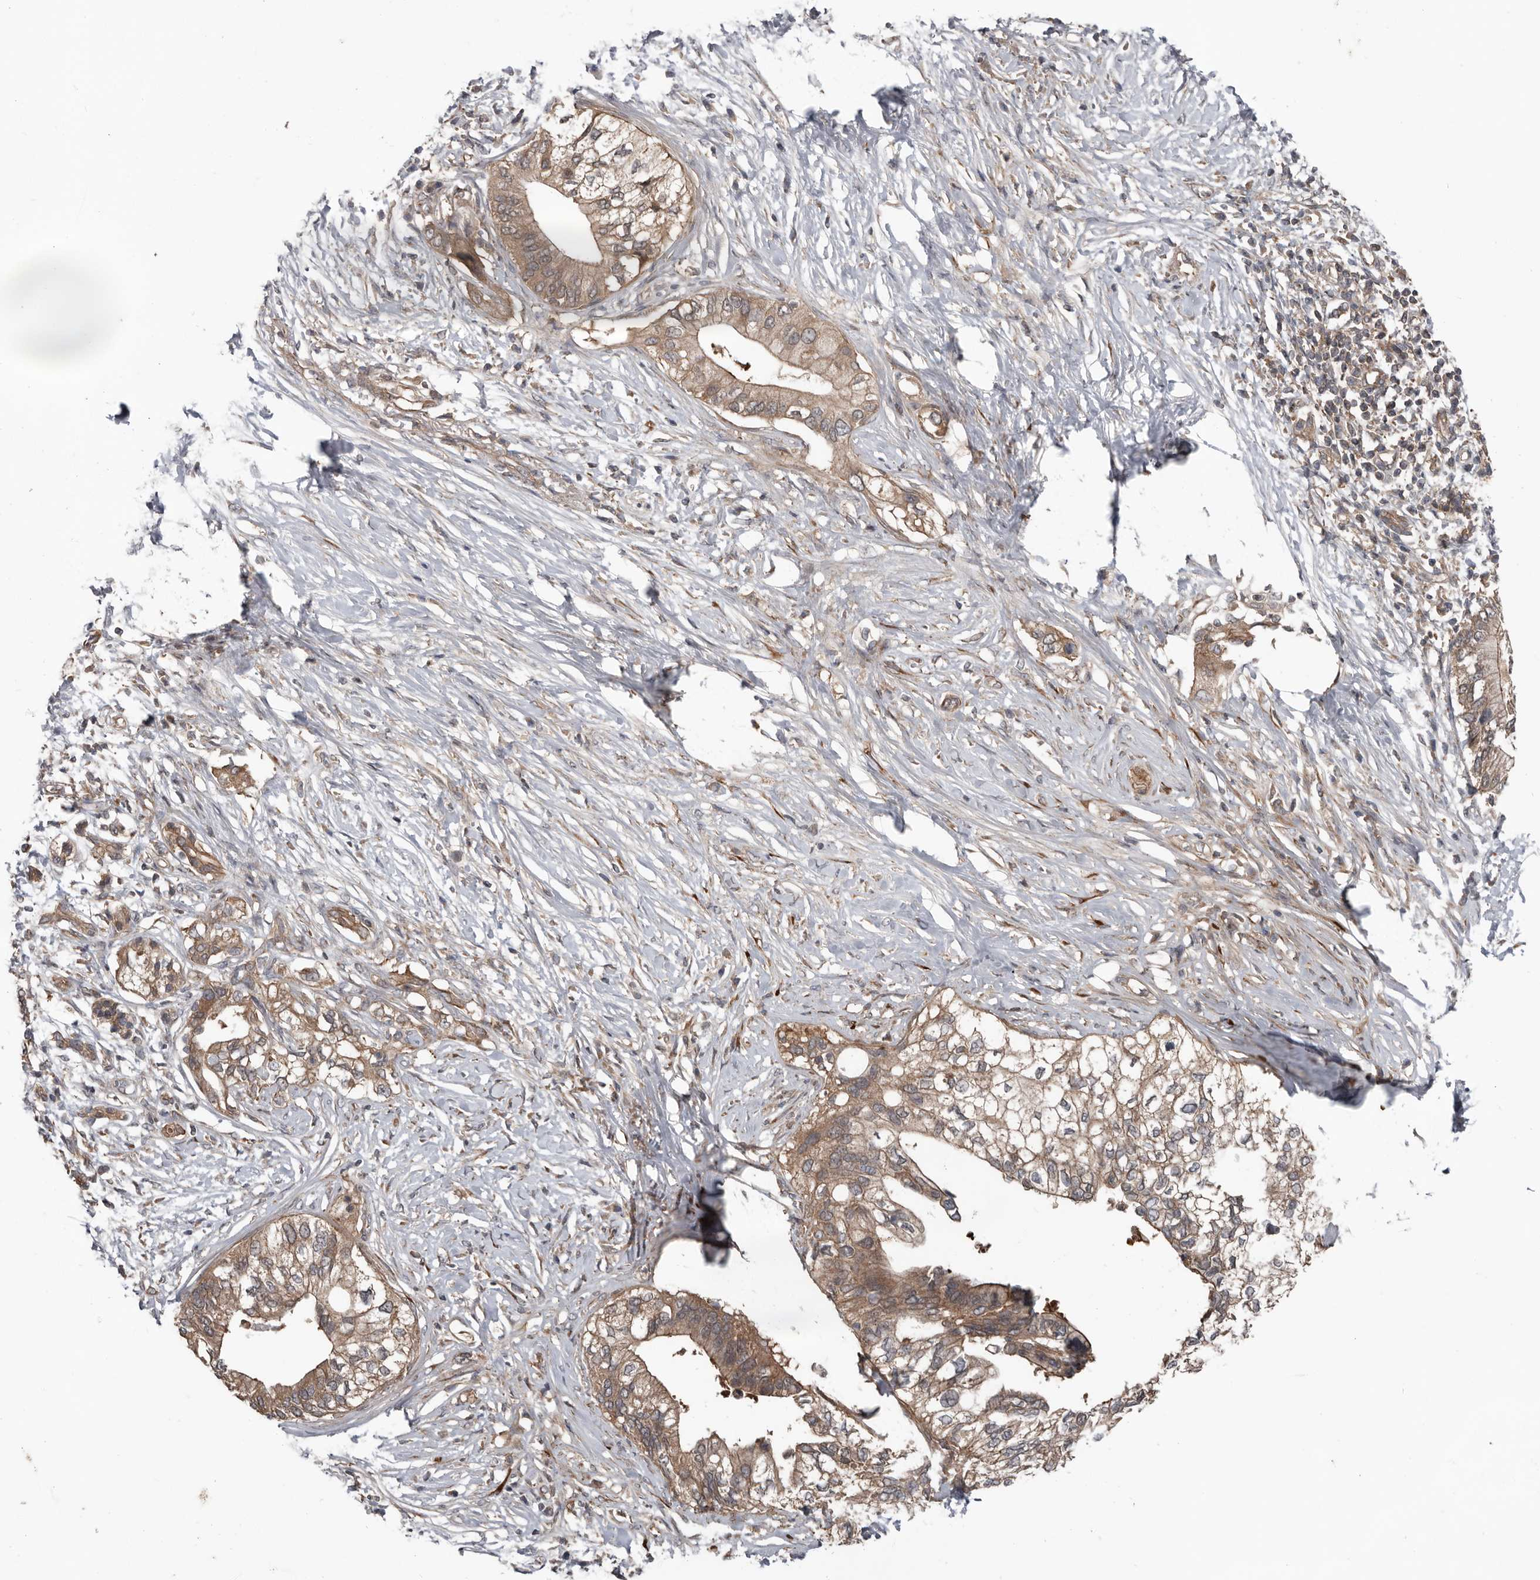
{"staining": {"intensity": "moderate", "quantity": ">75%", "location": "cytoplasmic/membranous"}, "tissue": "pancreatic cancer", "cell_type": "Tumor cells", "image_type": "cancer", "snomed": [{"axis": "morphology", "description": "Normal tissue, NOS"}, {"axis": "morphology", "description": "Adenocarcinoma, NOS"}, {"axis": "topography", "description": "Pancreas"}, {"axis": "topography", "description": "Peripheral nerve tissue"}], "caption": "Immunohistochemistry (IHC) of human pancreatic cancer (adenocarcinoma) exhibits medium levels of moderate cytoplasmic/membranous expression in approximately >75% of tumor cells. The staining is performed using DAB brown chromogen to label protein expression. The nuclei are counter-stained blue using hematoxylin.", "gene": "DNAJB4", "patient": {"sex": "male", "age": 59}}